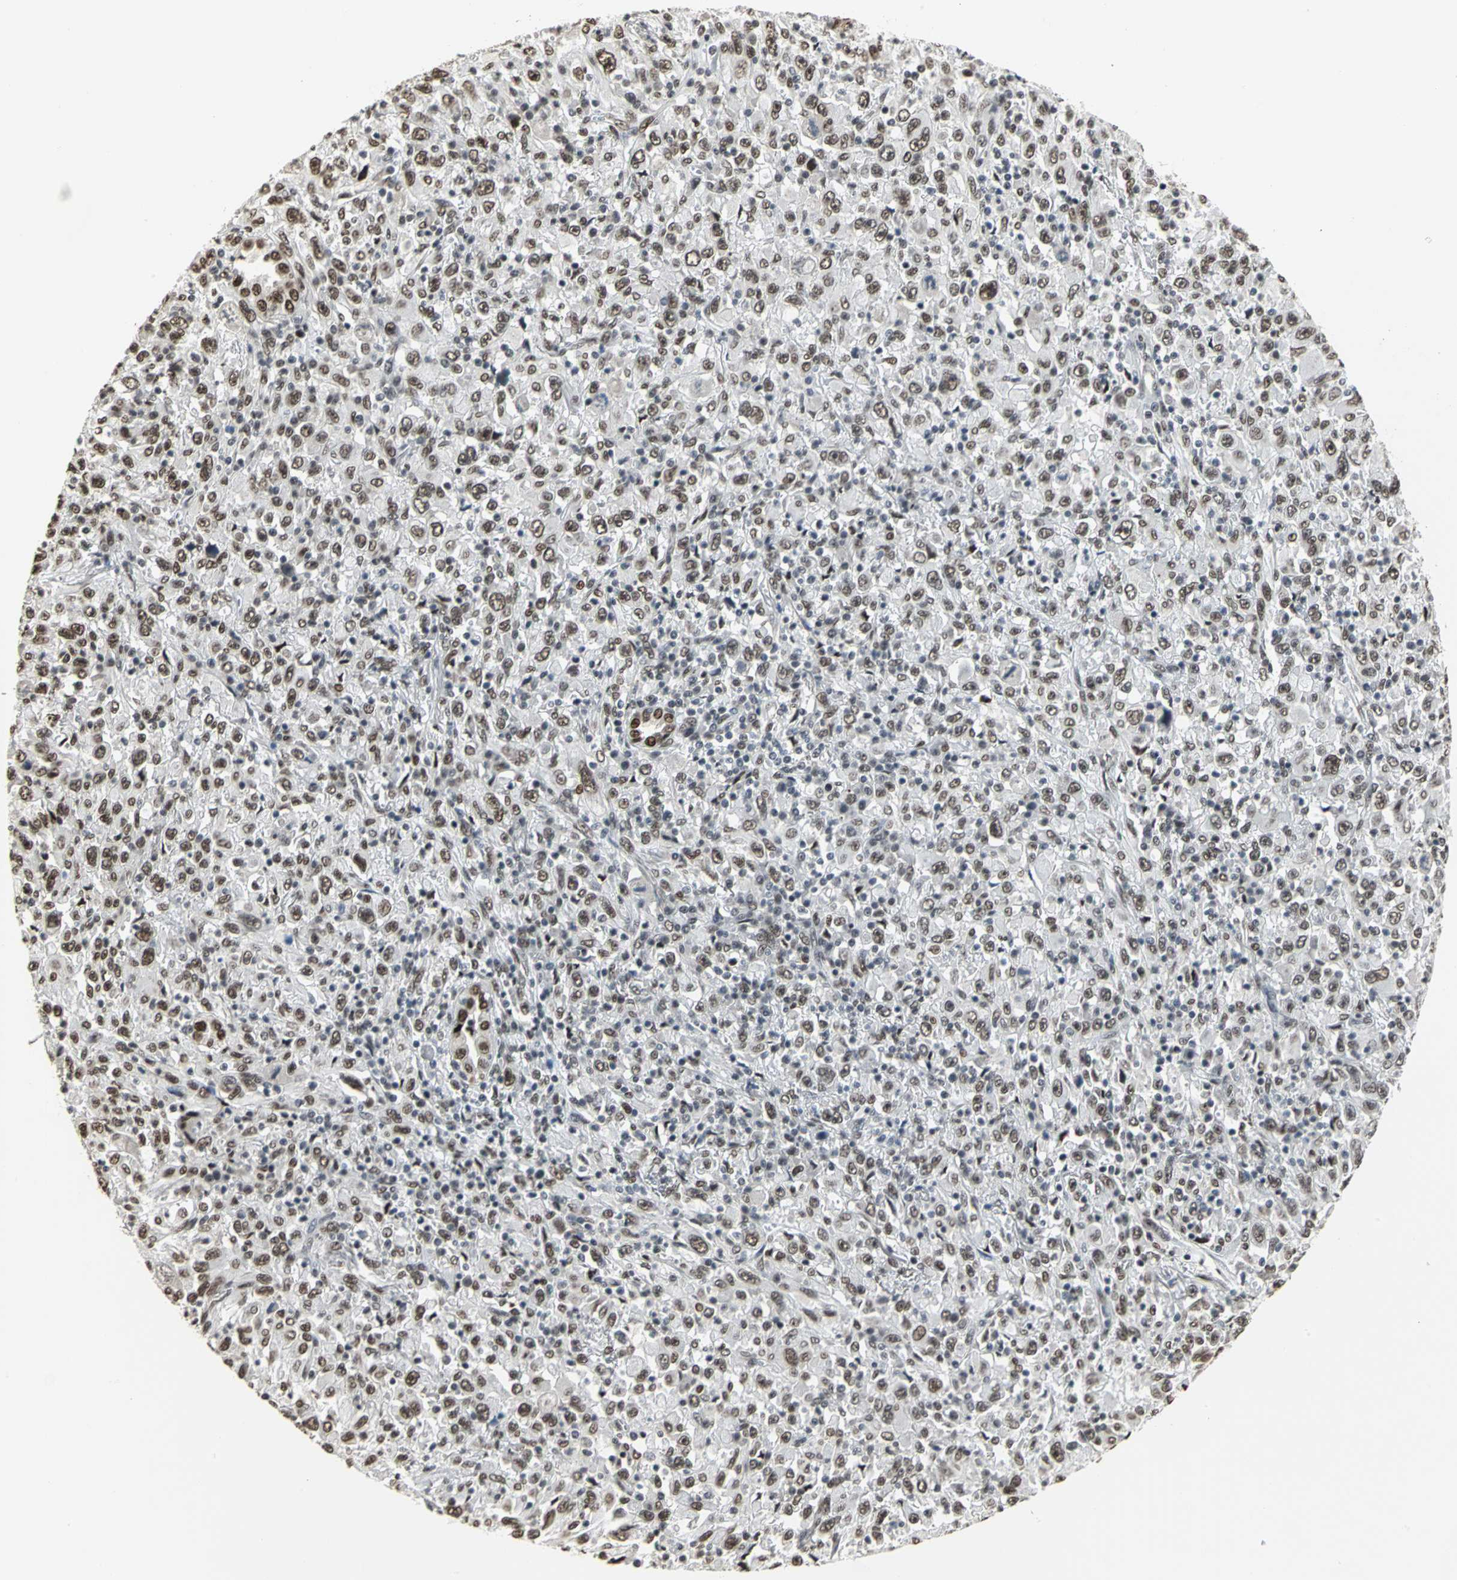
{"staining": {"intensity": "moderate", "quantity": ">75%", "location": "nuclear"}, "tissue": "melanoma", "cell_type": "Tumor cells", "image_type": "cancer", "snomed": [{"axis": "morphology", "description": "Malignant melanoma, Metastatic site"}, {"axis": "topography", "description": "Skin"}], "caption": "Melanoma stained for a protein exhibits moderate nuclear positivity in tumor cells.", "gene": "CCDC88C", "patient": {"sex": "female", "age": 56}}